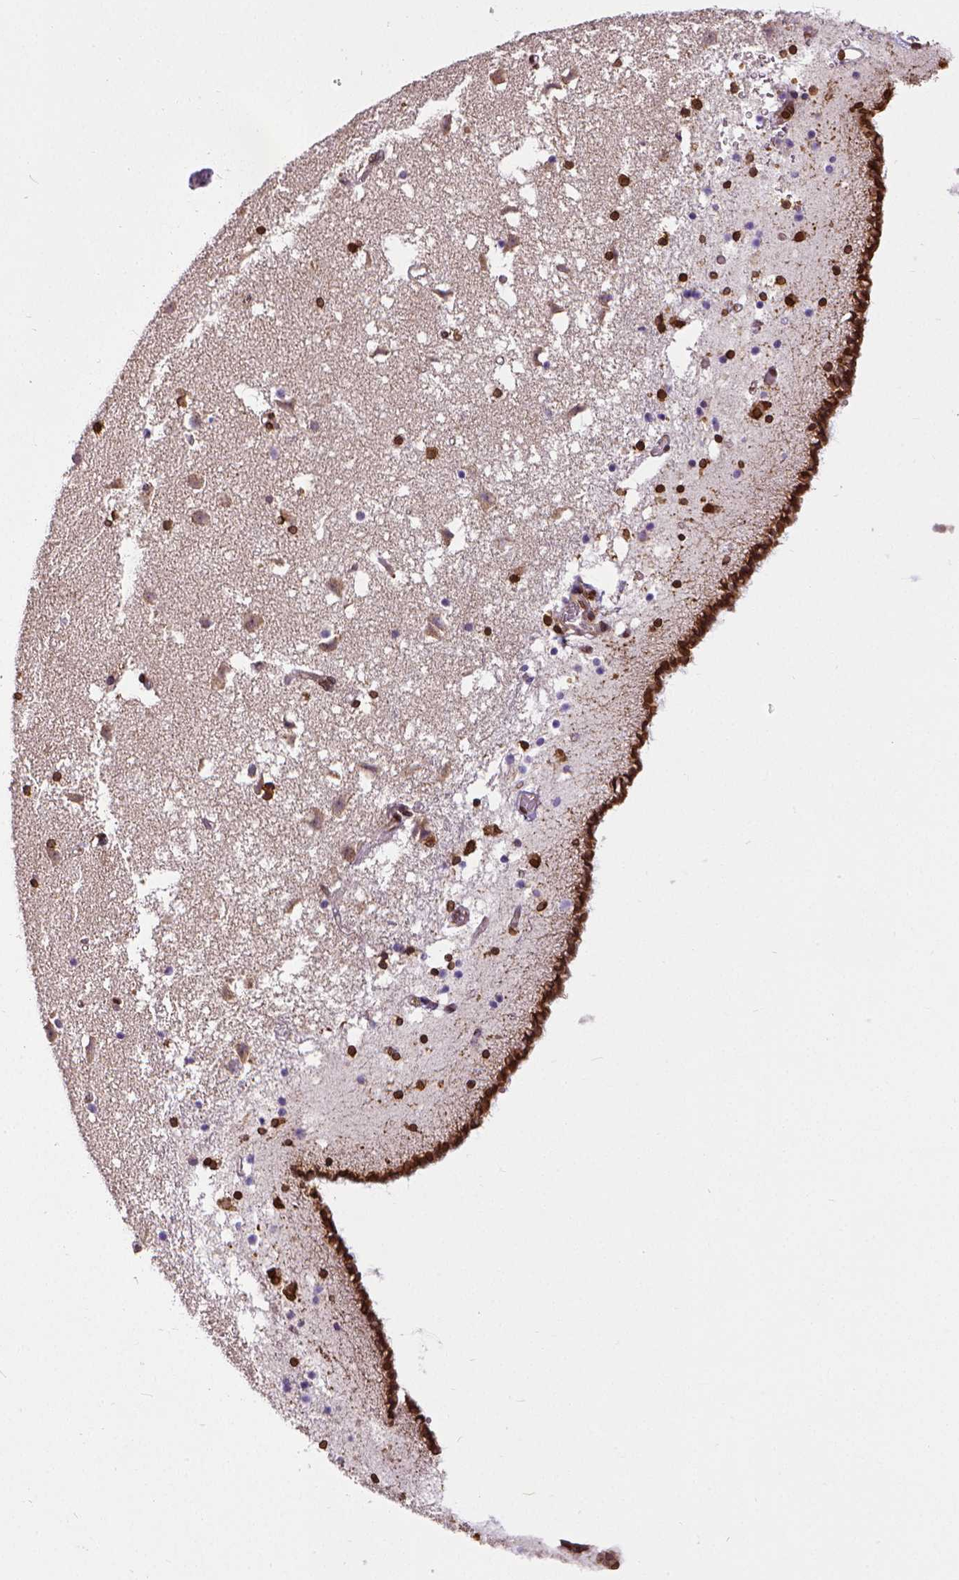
{"staining": {"intensity": "strong", "quantity": ">75%", "location": "cytoplasmic/membranous,nuclear"}, "tissue": "caudate", "cell_type": "Glial cells", "image_type": "normal", "snomed": [{"axis": "morphology", "description": "Normal tissue, NOS"}, {"axis": "topography", "description": "Lateral ventricle wall"}], "caption": "A brown stain labels strong cytoplasmic/membranous,nuclear expression of a protein in glial cells of unremarkable caudate.", "gene": "MTDH", "patient": {"sex": "female", "age": 42}}